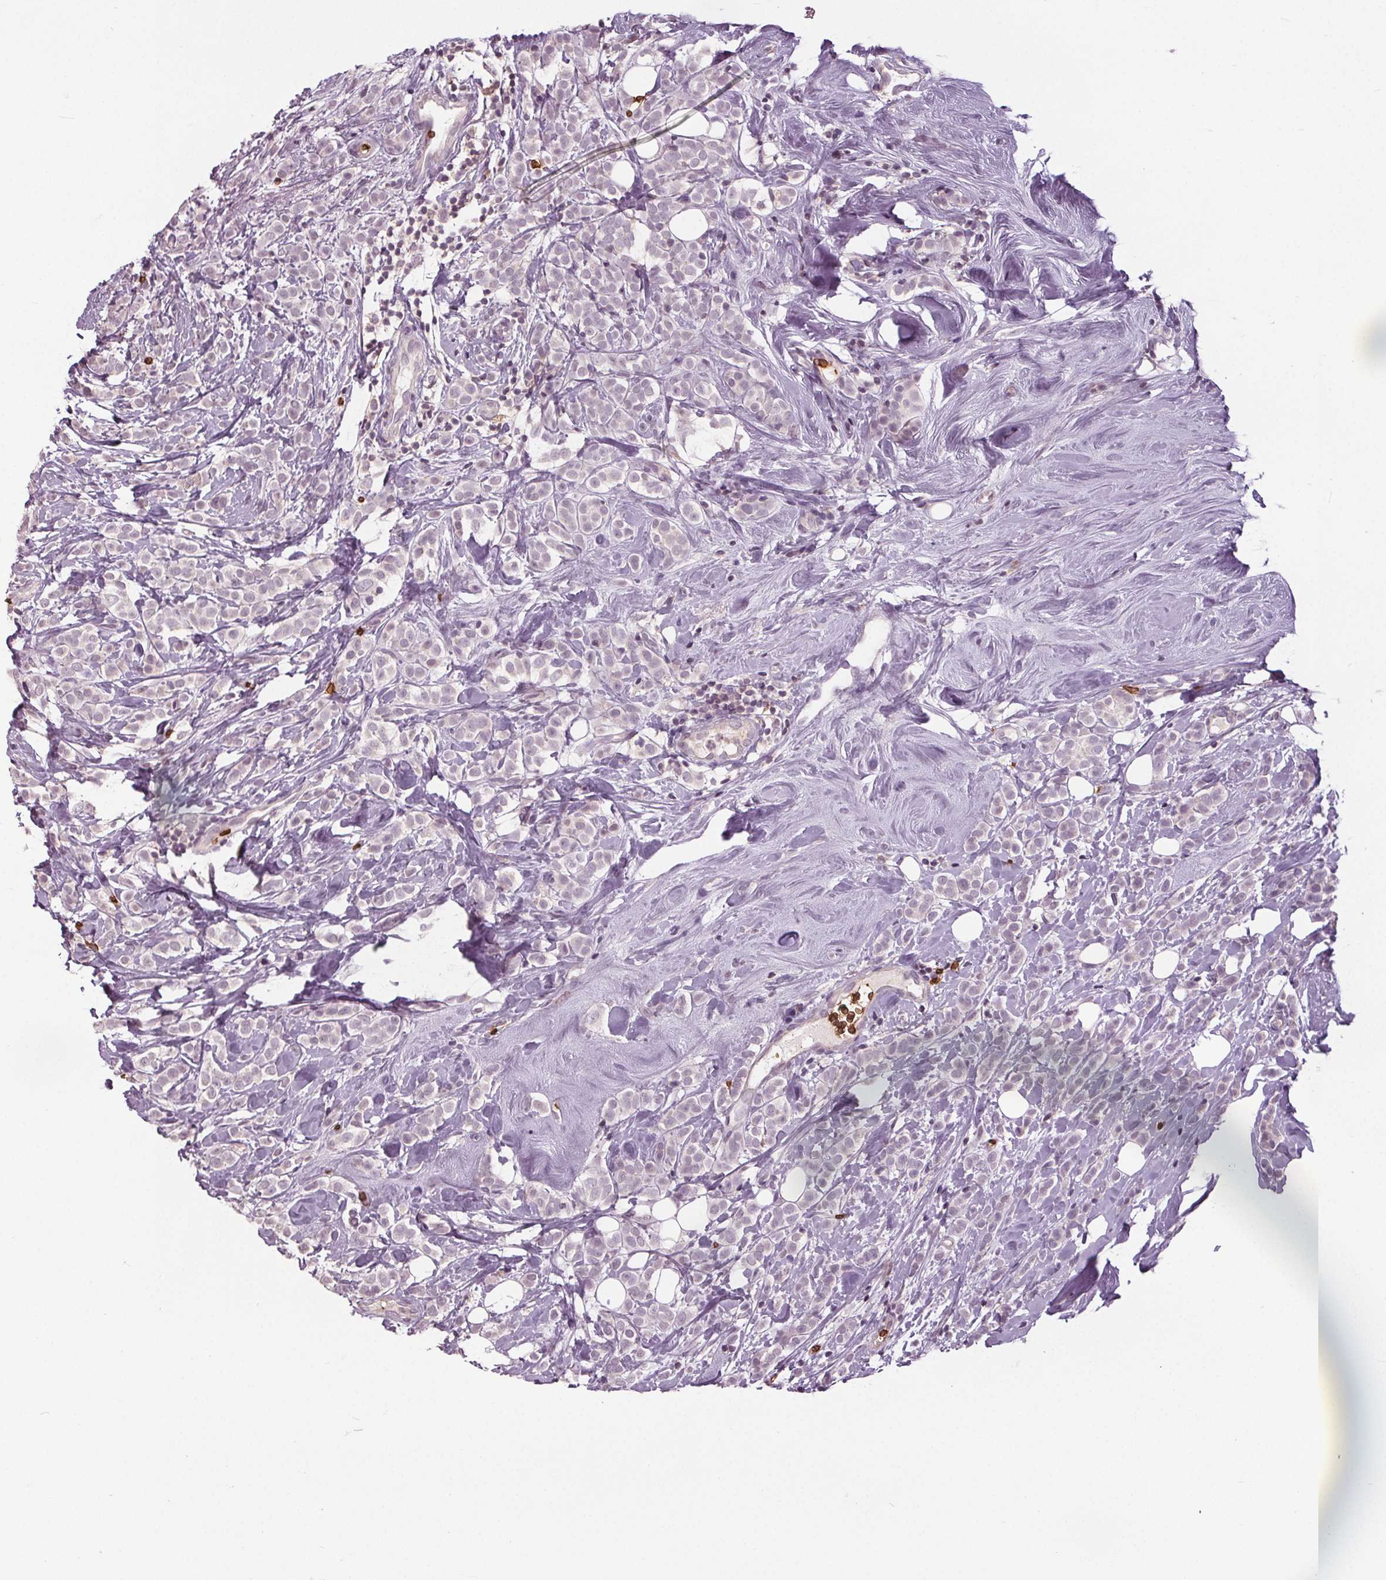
{"staining": {"intensity": "negative", "quantity": "none", "location": "none"}, "tissue": "breast cancer", "cell_type": "Tumor cells", "image_type": "cancer", "snomed": [{"axis": "morphology", "description": "Lobular carcinoma"}, {"axis": "topography", "description": "Breast"}], "caption": "Immunohistochemistry (IHC) histopathology image of neoplastic tissue: breast lobular carcinoma stained with DAB exhibits no significant protein staining in tumor cells.", "gene": "SLC4A1", "patient": {"sex": "female", "age": 49}}